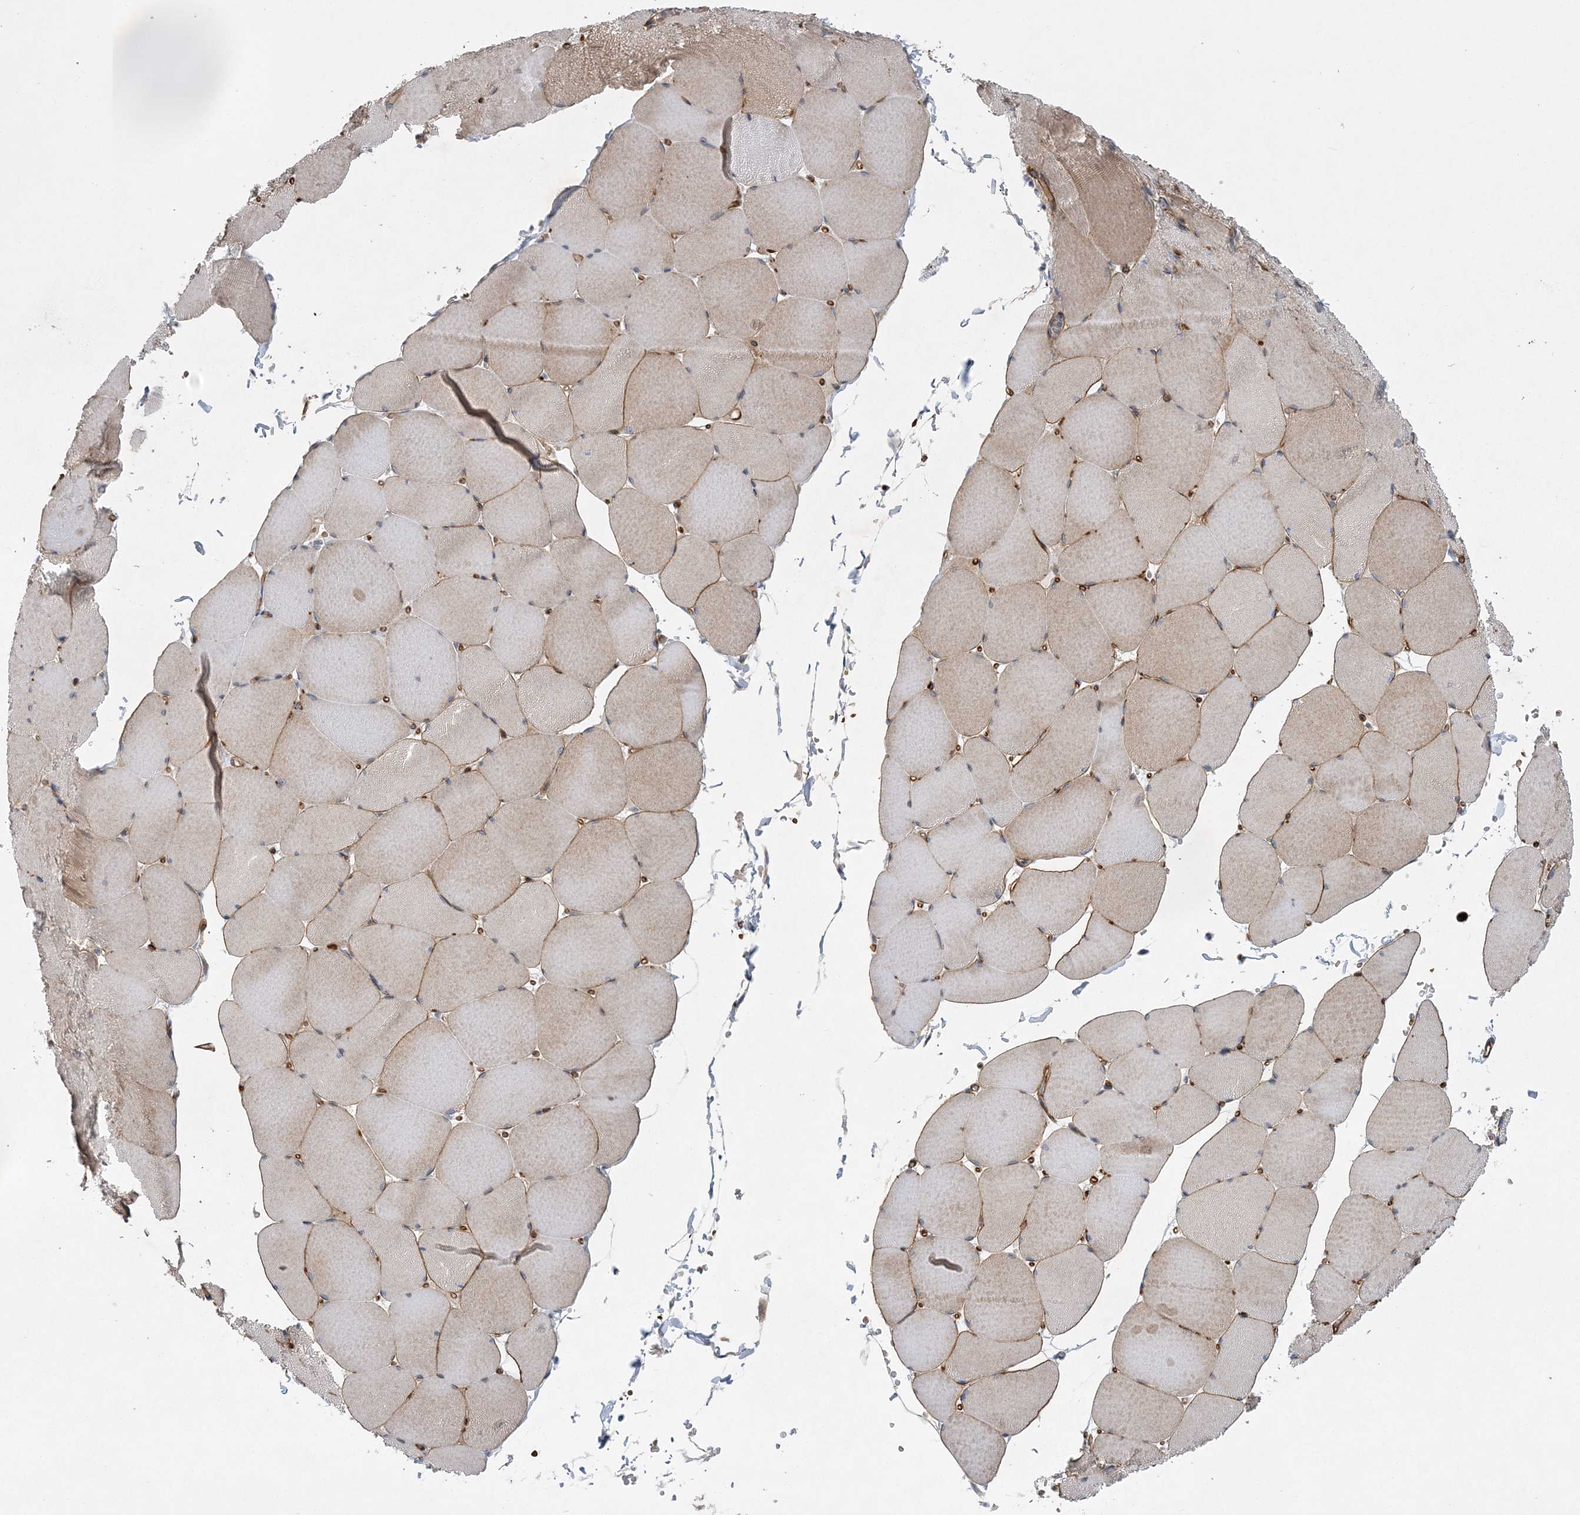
{"staining": {"intensity": "weak", "quantity": "25%-75%", "location": "cytoplasmic/membranous"}, "tissue": "skeletal muscle", "cell_type": "Myocytes", "image_type": "normal", "snomed": [{"axis": "morphology", "description": "Normal tissue, NOS"}, {"axis": "topography", "description": "Skeletal muscle"}, {"axis": "topography", "description": "Head-Neck"}], "caption": "Skeletal muscle stained for a protein (brown) reveals weak cytoplasmic/membranous positive staining in about 25%-75% of myocytes.", "gene": "CALN1", "patient": {"sex": "male", "age": 66}}